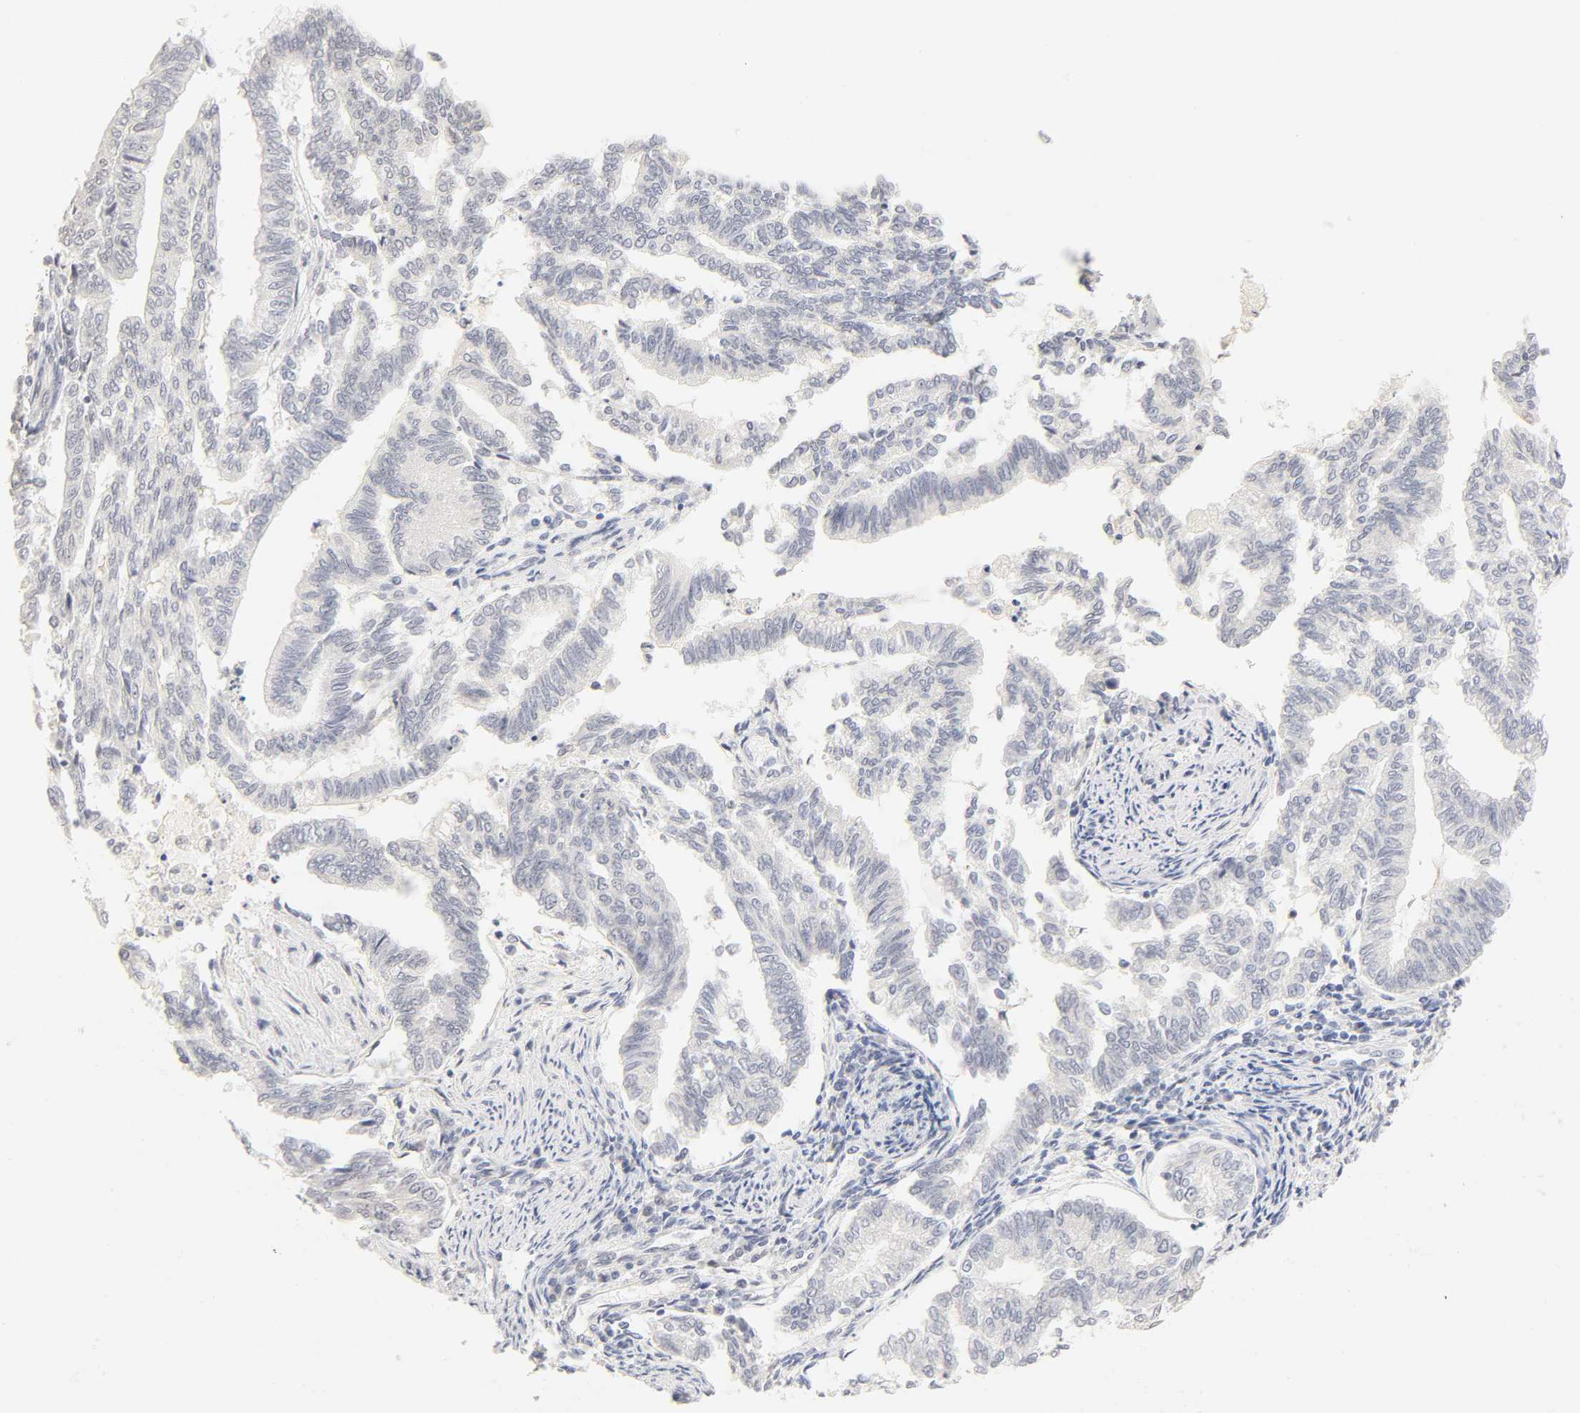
{"staining": {"intensity": "negative", "quantity": "none", "location": "none"}, "tissue": "endometrial cancer", "cell_type": "Tumor cells", "image_type": "cancer", "snomed": [{"axis": "morphology", "description": "Adenocarcinoma, NOS"}, {"axis": "topography", "description": "Endometrium"}], "caption": "High power microscopy photomicrograph of an IHC photomicrograph of endometrial cancer, revealing no significant expression in tumor cells.", "gene": "MNAT1", "patient": {"sex": "female", "age": 79}}